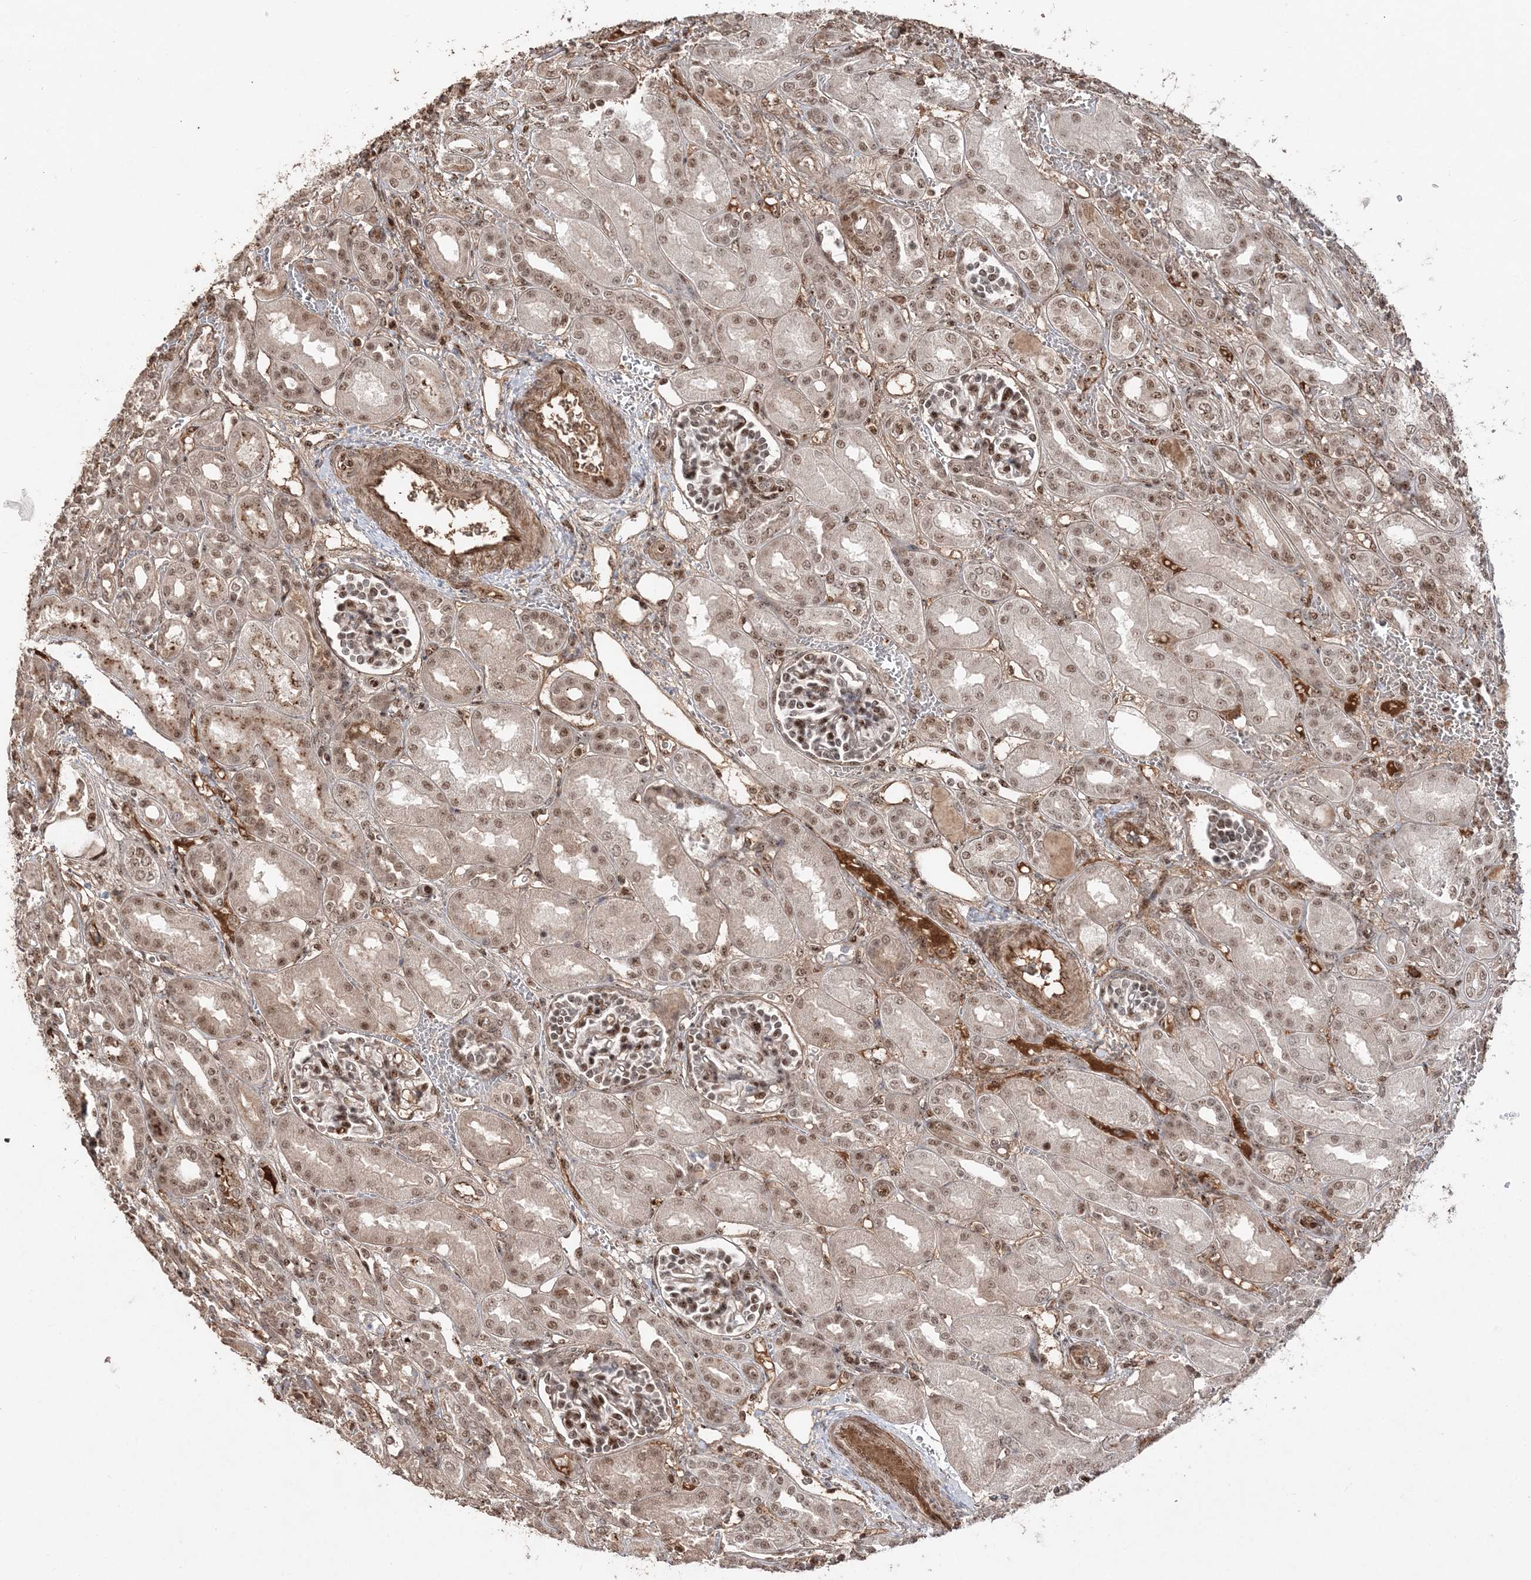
{"staining": {"intensity": "moderate", "quantity": ">75%", "location": "nuclear"}, "tissue": "kidney", "cell_type": "Cells in glomeruli", "image_type": "normal", "snomed": [{"axis": "morphology", "description": "Normal tissue, NOS"}, {"axis": "morphology", "description": "Neoplasm, malignant, NOS"}, {"axis": "topography", "description": "Kidney"}], "caption": "Immunohistochemistry micrograph of benign kidney stained for a protein (brown), which reveals medium levels of moderate nuclear expression in approximately >75% of cells in glomeruli.", "gene": "RBM17", "patient": {"sex": "female", "age": 1}}